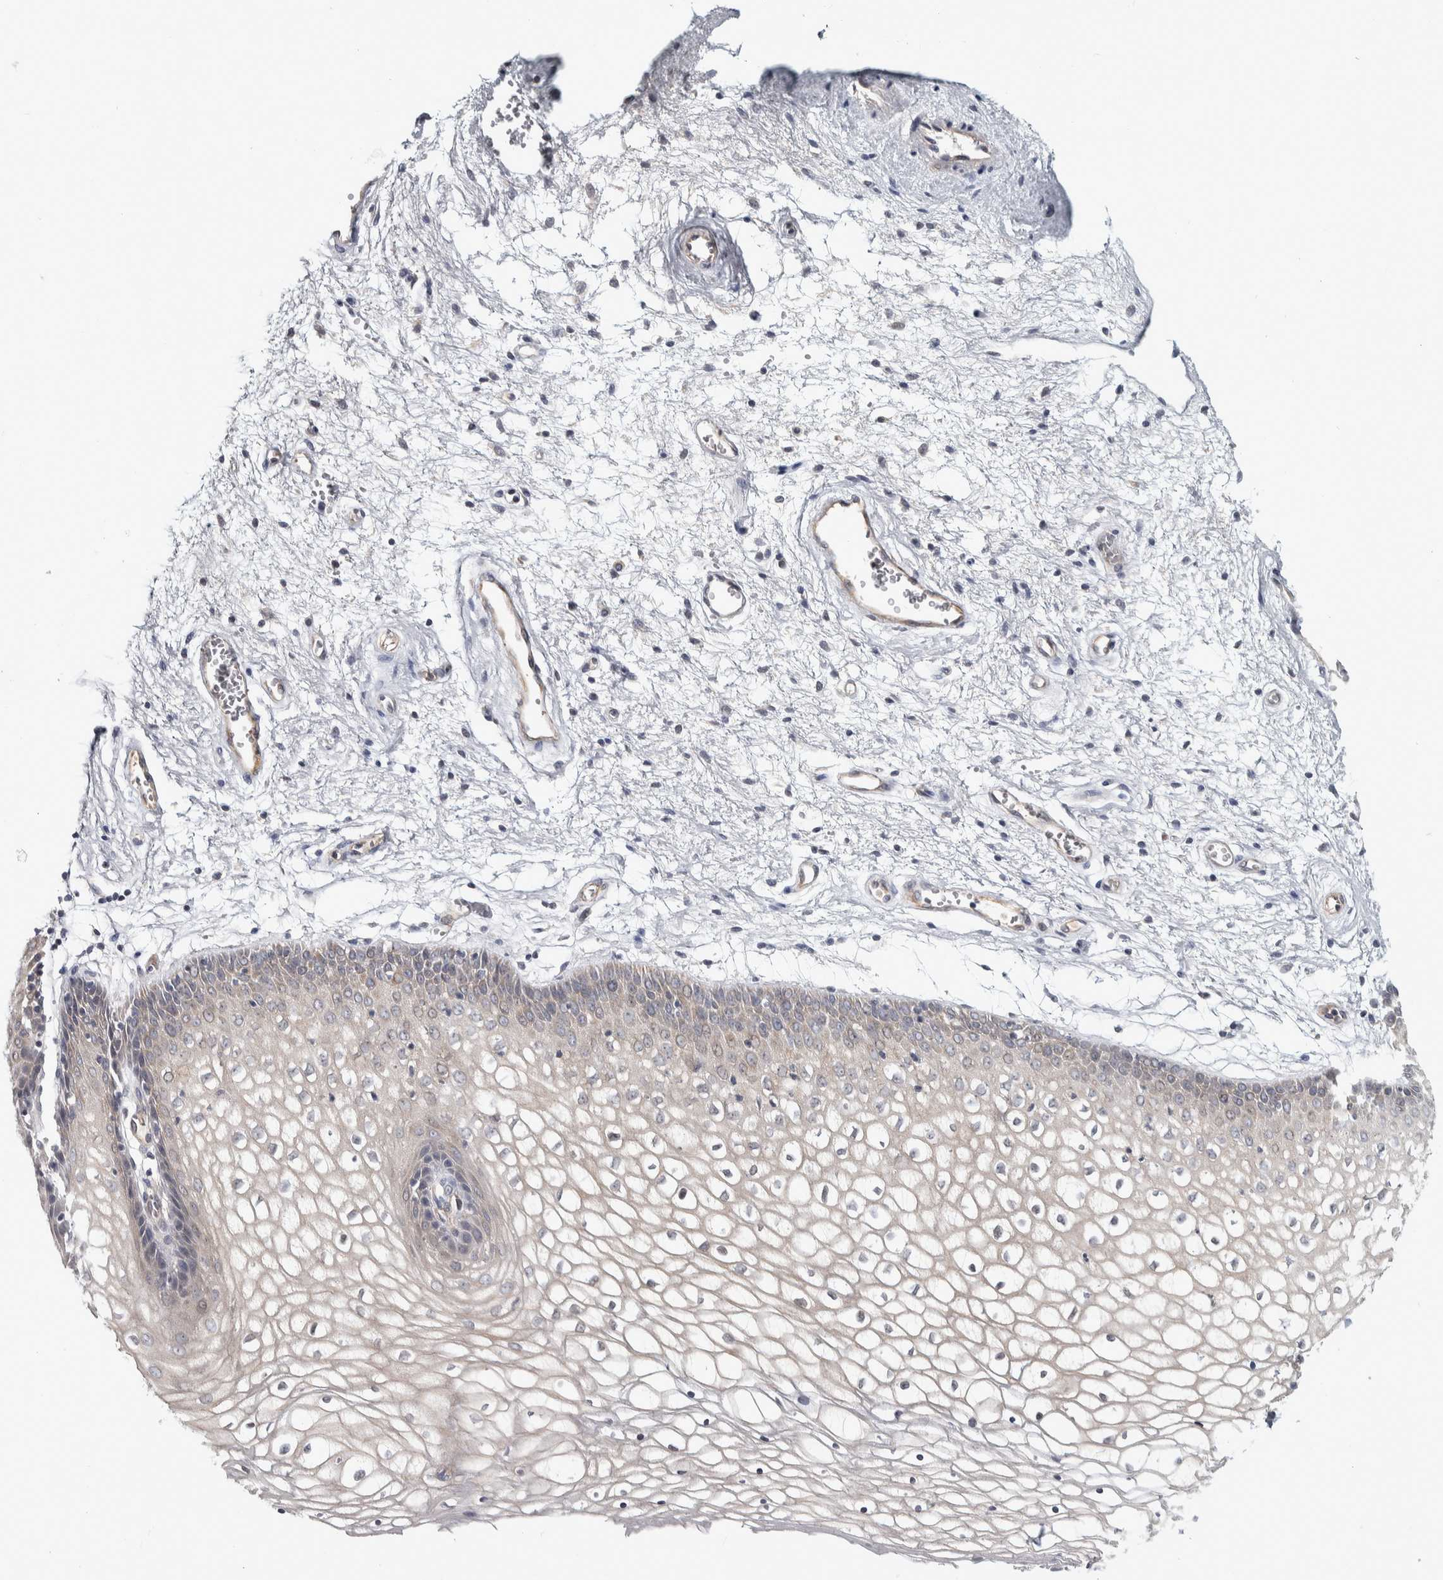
{"staining": {"intensity": "negative", "quantity": "none", "location": "none"}, "tissue": "vagina", "cell_type": "Squamous epithelial cells", "image_type": "normal", "snomed": [{"axis": "morphology", "description": "Normal tissue, NOS"}, {"axis": "topography", "description": "Vagina"}], "caption": "There is no significant staining in squamous epithelial cells of vagina. (DAB (3,3'-diaminobenzidine) immunohistochemistry visualized using brightfield microscopy, high magnification).", "gene": "CHMP4C", "patient": {"sex": "female", "age": 34}}